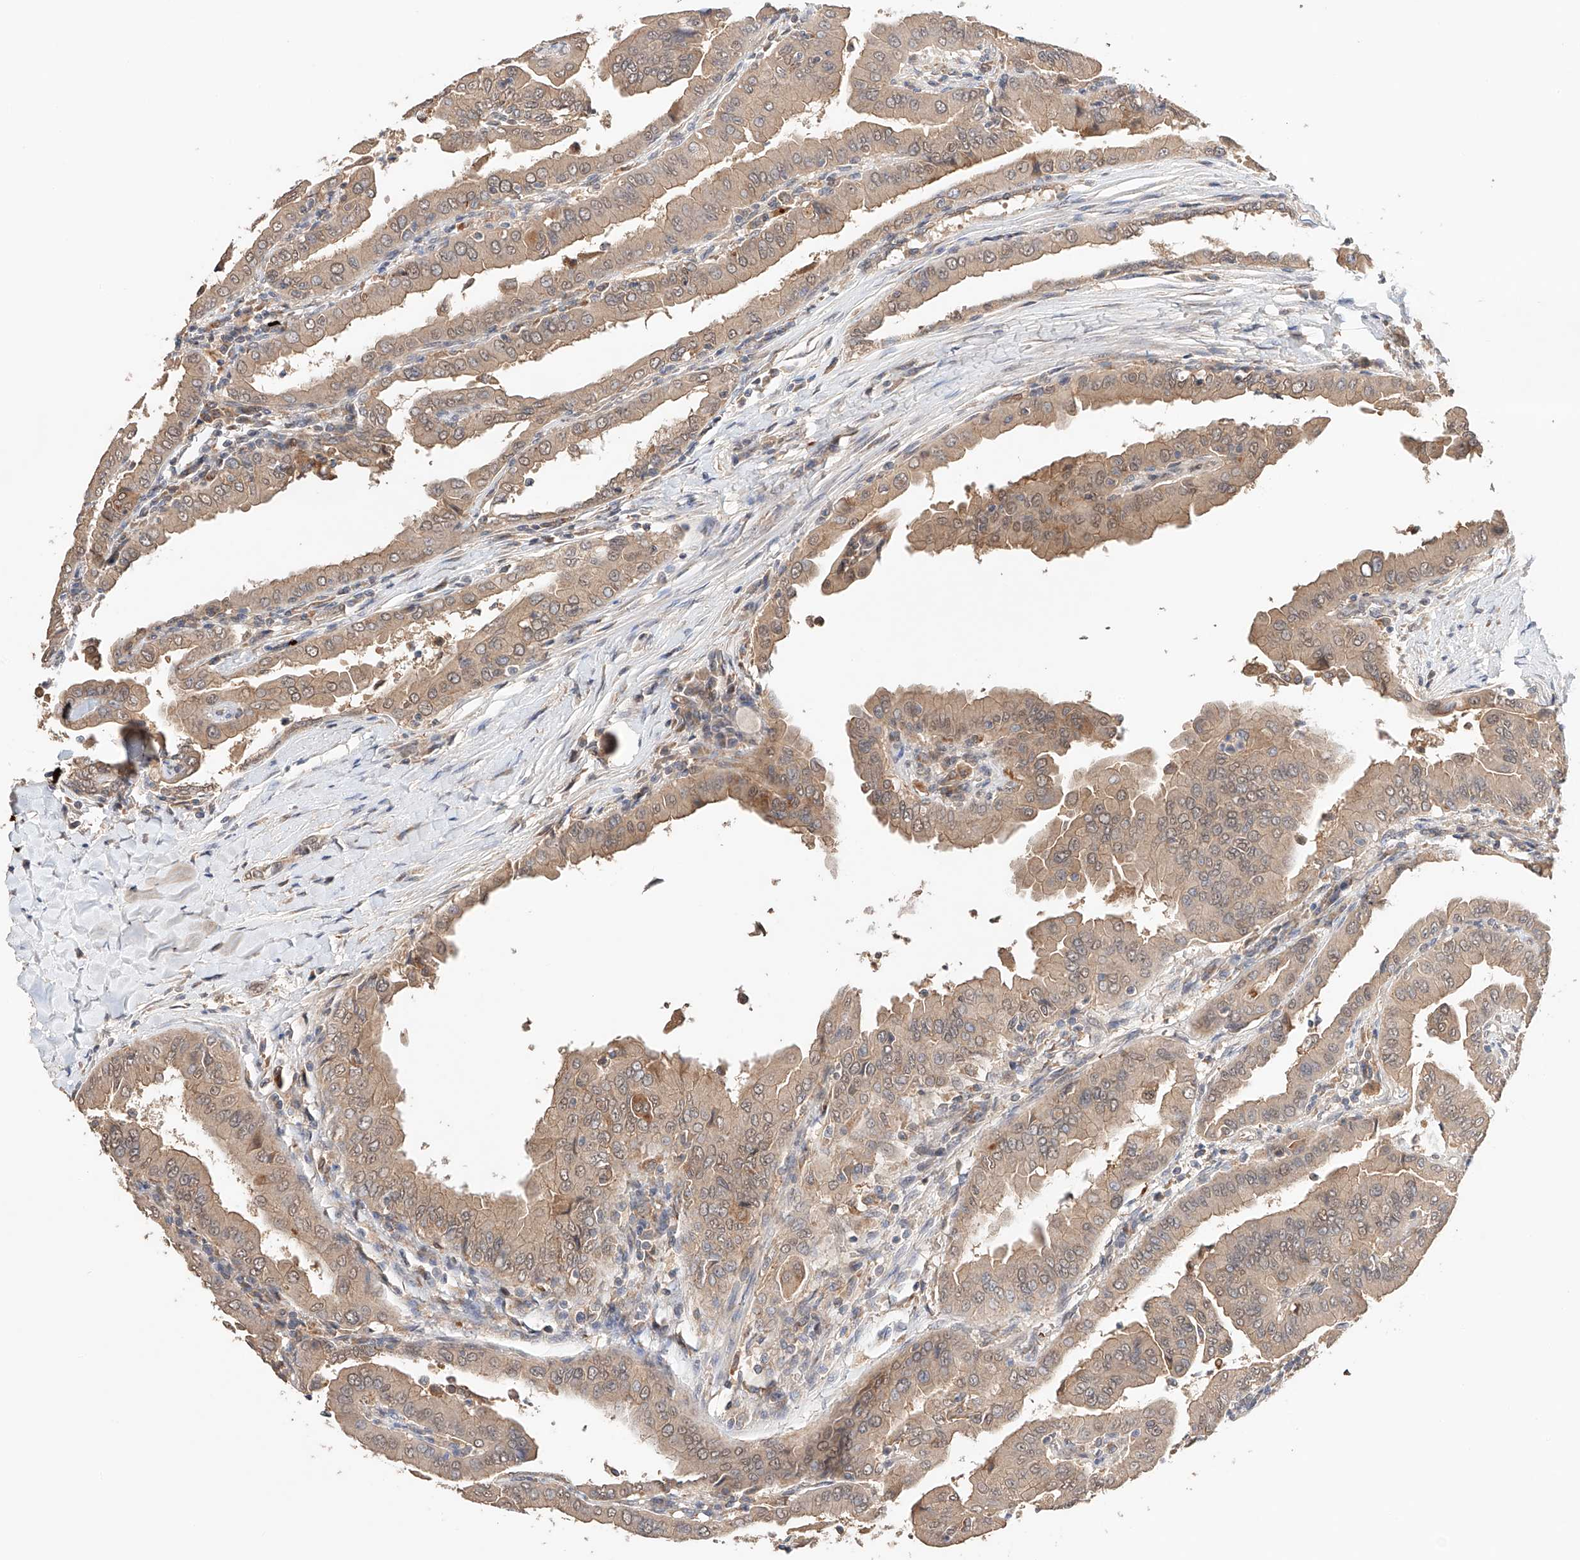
{"staining": {"intensity": "weak", "quantity": ">75%", "location": "cytoplasmic/membranous,nuclear"}, "tissue": "thyroid cancer", "cell_type": "Tumor cells", "image_type": "cancer", "snomed": [{"axis": "morphology", "description": "Papillary adenocarcinoma, NOS"}, {"axis": "topography", "description": "Thyroid gland"}], "caption": "Tumor cells show weak cytoplasmic/membranous and nuclear staining in about >75% of cells in papillary adenocarcinoma (thyroid).", "gene": "ZFHX2", "patient": {"sex": "male", "age": 33}}